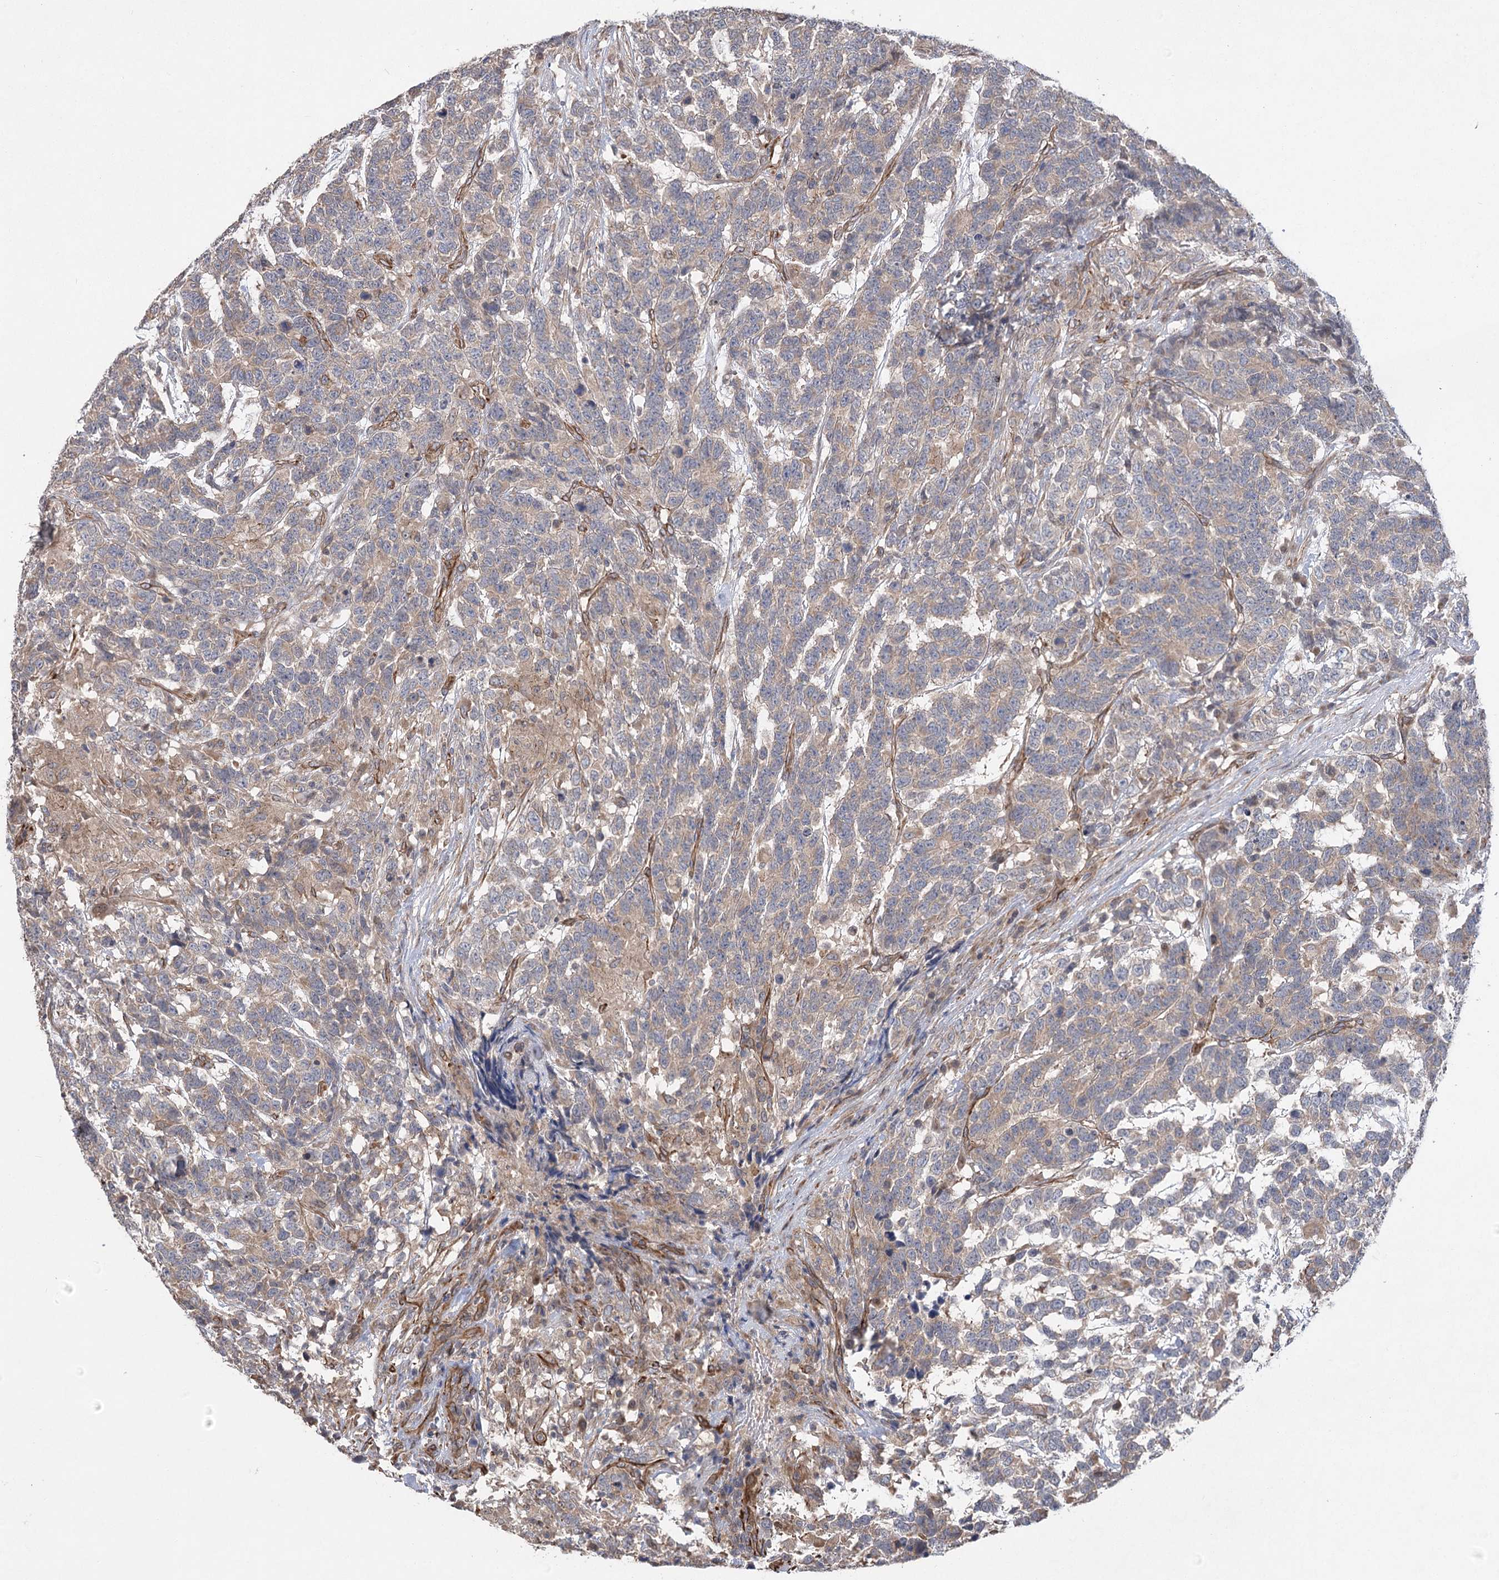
{"staining": {"intensity": "weak", "quantity": "25%-75%", "location": "cytoplasmic/membranous"}, "tissue": "testis cancer", "cell_type": "Tumor cells", "image_type": "cancer", "snomed": [{"axis": "morphology", "description": "Carcinoma, Embryonal, NOS"}, {"axis": "topography", "description": "Testis"}], "caption": "The photomicrograph exhibits staining of embryonal carcinoma (testis), revealing weak cytoplasmic/membranous protein expression (brown color) within tumor cells.", "gene": "RWDD4", "patient": {"sex": "male", "age": 26}}